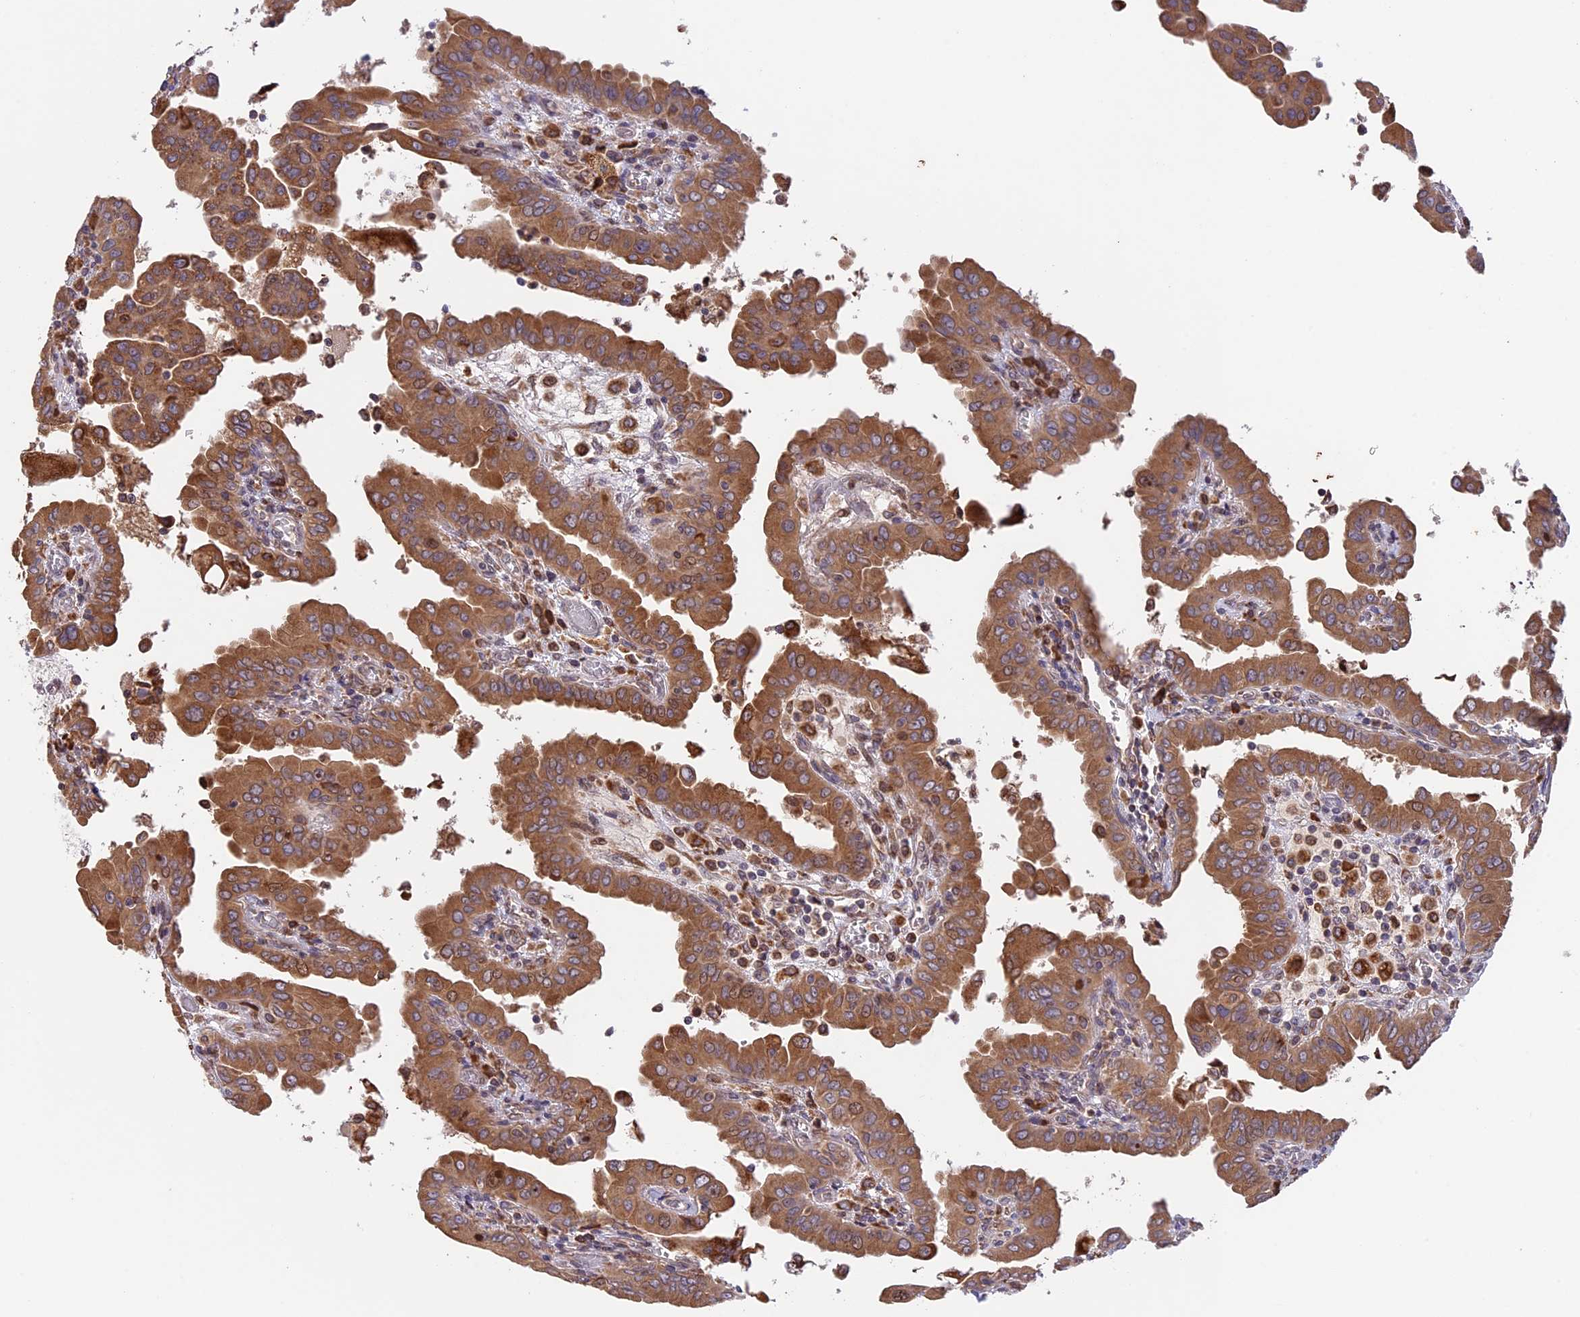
{"staining": {"intensity": "moderate", "quantity": ">75%", "location": "cytoplasmic/membranous"}, "tissue": "thyroid cancer", "cell_type": "Tumor cells", "image_type": "cancer", "snomed": [{"axis": "morphology", "description": "Papillary adenocarcinoma, NOS"}, {"axis": "topography", "description": "Thyroid gland"}], "caption": "This is a micrograph of immunohistochemistry (IHC) staining of thyroid cancer (papillary adenocarcinoma), which shows moderate staining in the cytoplasmic/membranous of tumor cells.", "gene": "DMRTA2", "patient": {"sex": "male", "age": 33}}